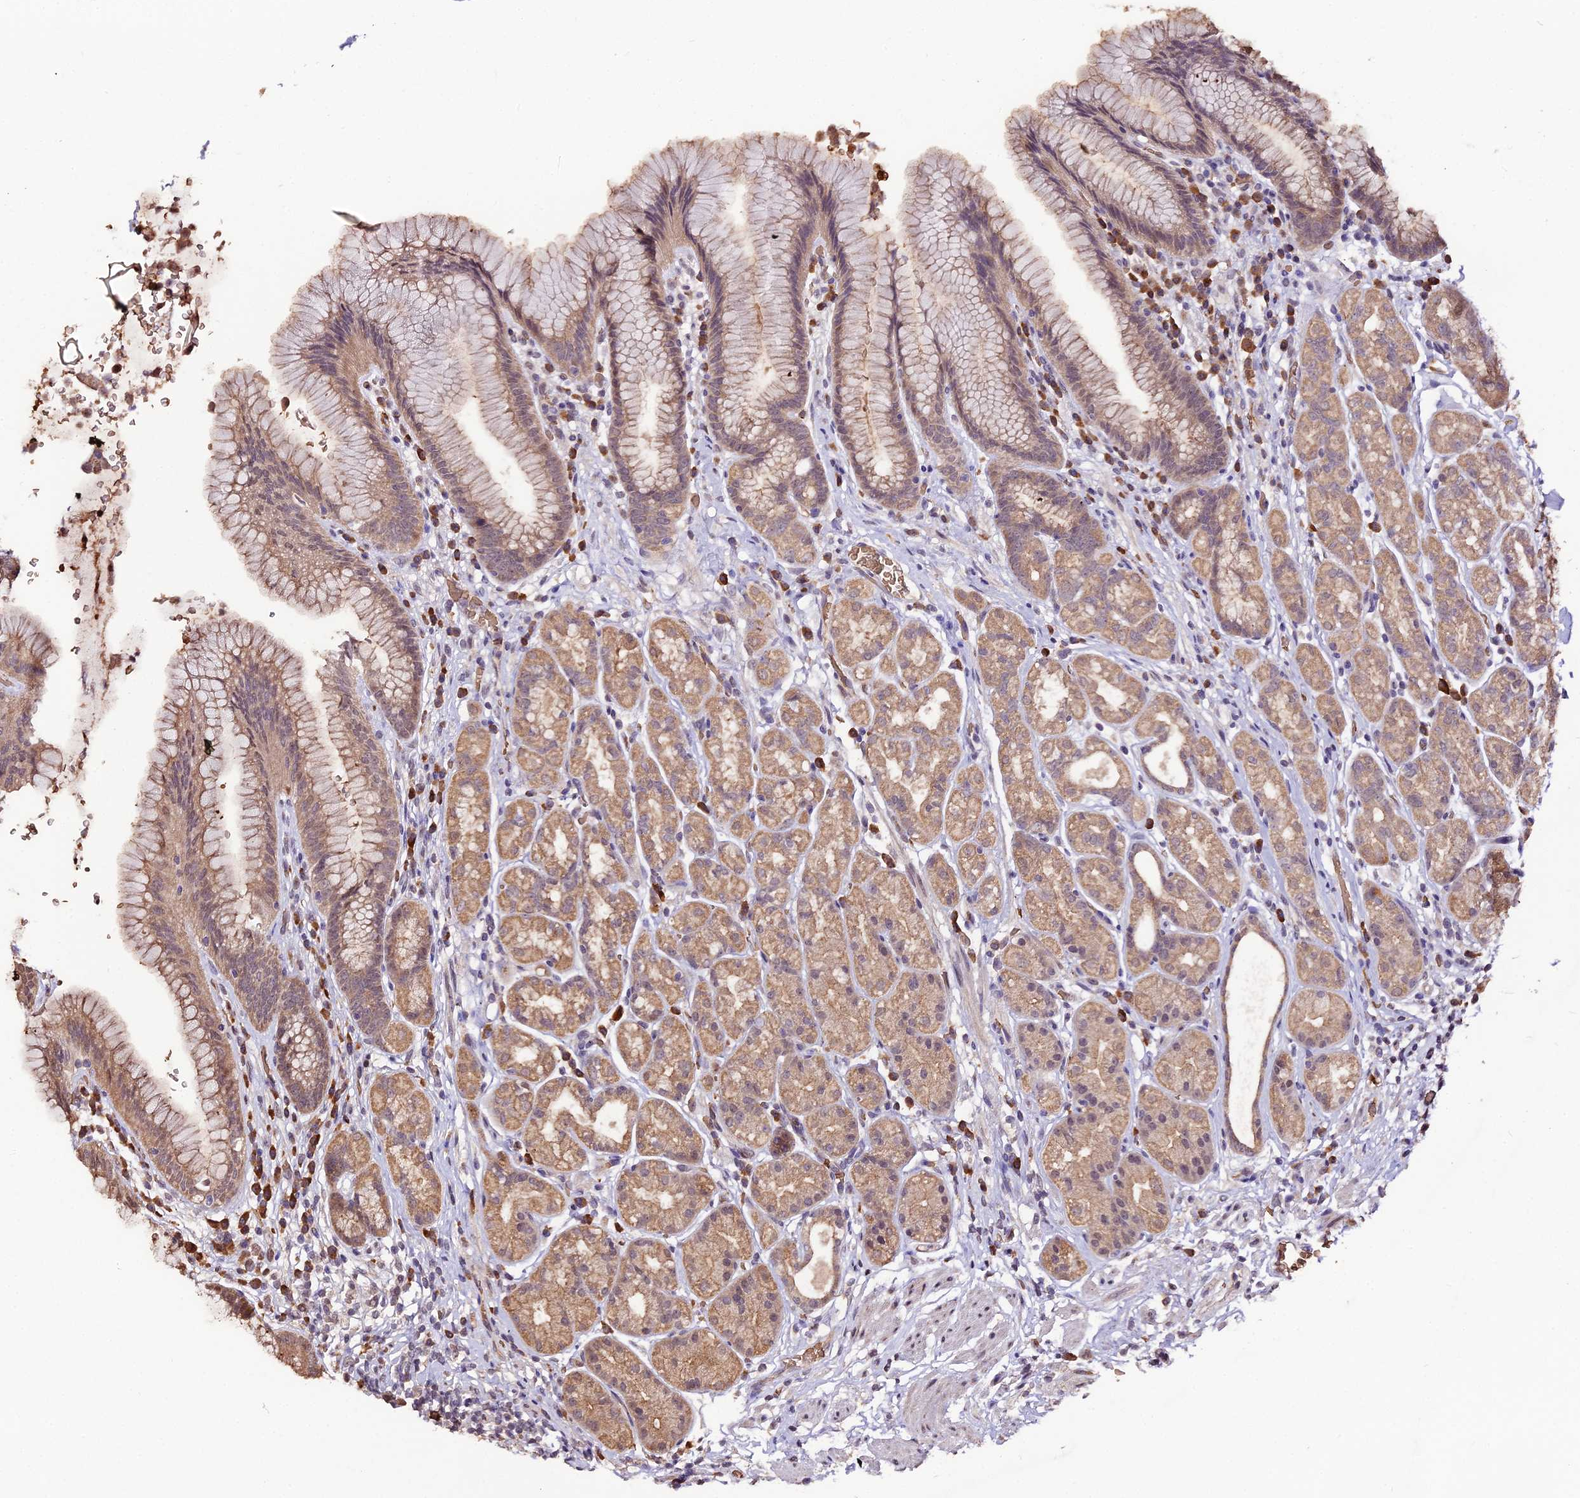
{"staining": {"intensity": "moderate", "quantity": ">75%", "location": "cytoplasmic/membranous"}, "tissue": "stomach", "cell_type": "Glandular cells", "image_type": "normal", "snomed": [{"axis": "morphology", "description": "Normal tissue, NOS"}, {"axis": "topography", "description": "Stomach"}], "caption": "Approximately >75% of glandular cells in normal human stomach display moderate cytoplasmic/membranous protein expression as visualized by brown immunohistochemical staining.", "gene": "ZDBF2", "patient": {"sex": "male", "age": 63}}